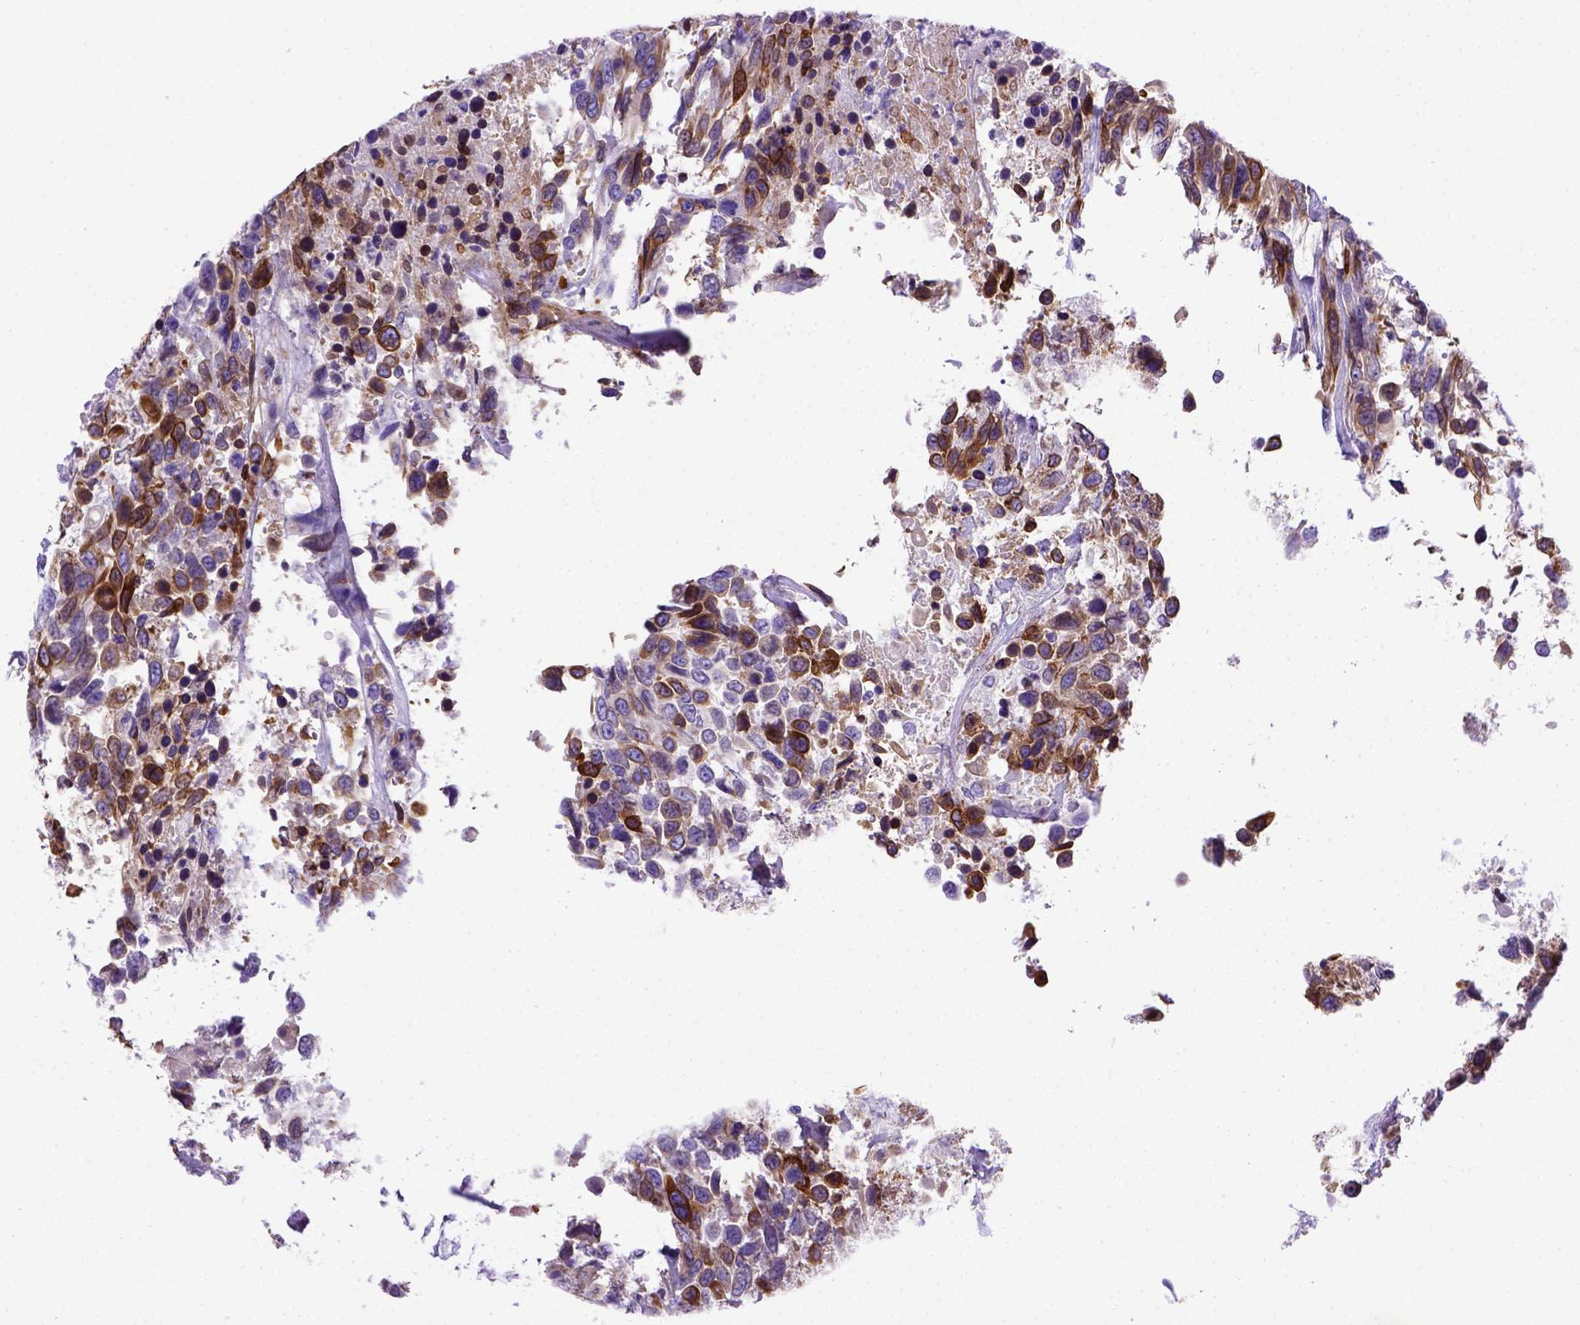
{"staining": {"intensity": "moderate", "quantity": "25%-75%", "location": "cytoplasmic/membranous"}, "tissue": "urothelial cancer", "cell_type": "Tumor cells", "image_type": "cancer", "snomed": [{"axis": "morphology", "description": "Urothelial carcinoma, High grade"}, {"axis": "topography", "description": "Urinary bladder"}], "caption": "Protein staining shows moderate cytoplasmic/membranous positivity in approximately 25%-75% of tumor cells in high-grade urothelial carcinoma.", "gene": "PTGES", "patient": {"sex": "female", "age": 70}}